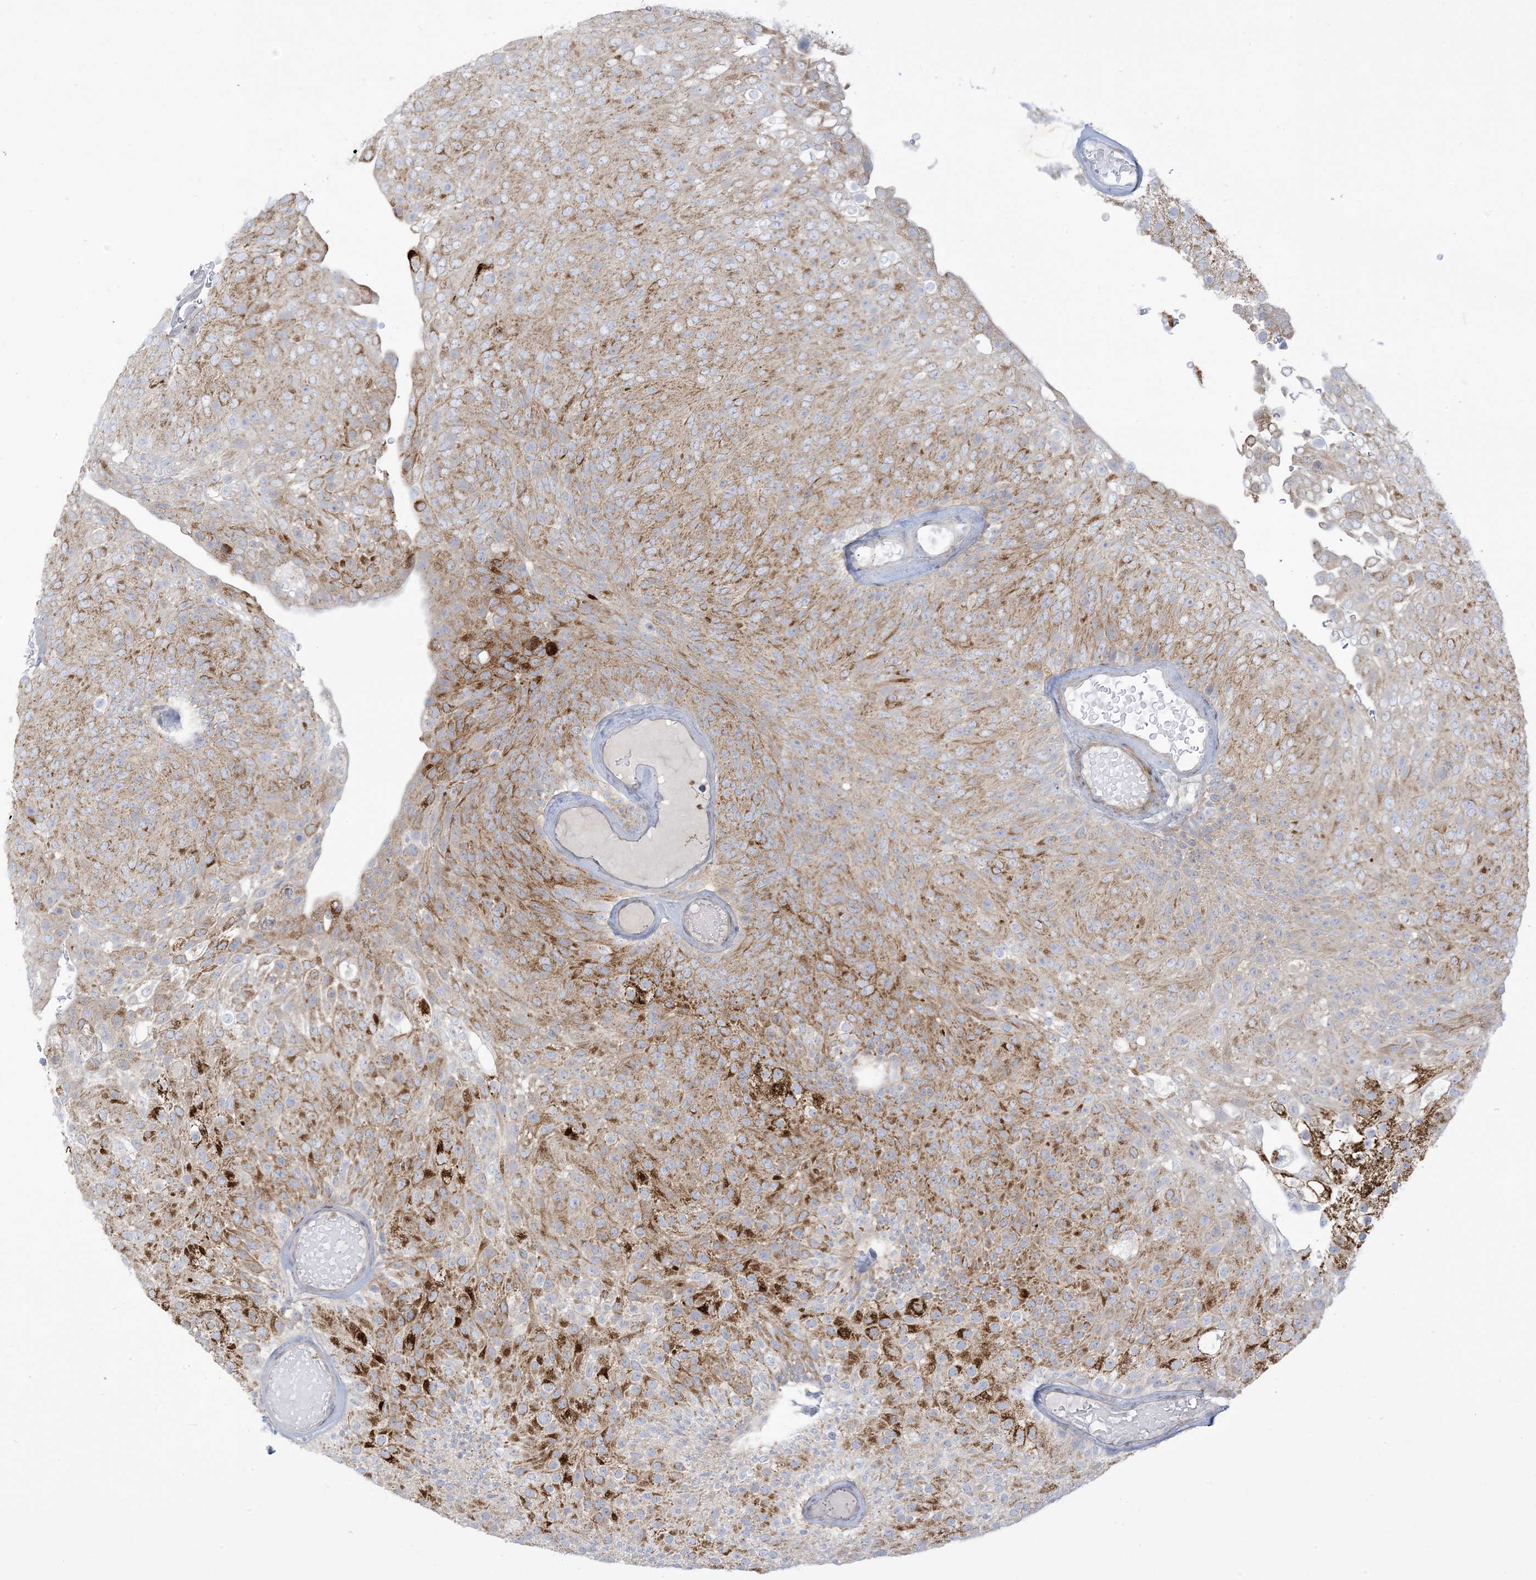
{"staining": {"intensity": "strong", "quantity": "25%-75%", "location": "cytoplasmic/membranous"}, "tissue": "urothelial cancer", "cell_type": "Tumor cells", "image_type": "cancer", "snomed": [{"axis": "morphology", "description": "Urothelial carcinoma, Low grade"}, {"axis": "topography", "description": "Urinary bladder"}], "caption": "The histopathology image shows staining of low-grade urothelial carcinoma, revealing strong cytoplasmic/membranous protein positivity (brown color) within tumor cells. The staining is performed using DAB (3,3'-diaminobenzidine) brown chromogen to label protein expression. The nuclei are counter-stained blue using hematoxylin.", "gene": "AFTPH", "patient": {"sex": "male", "age": 78}}